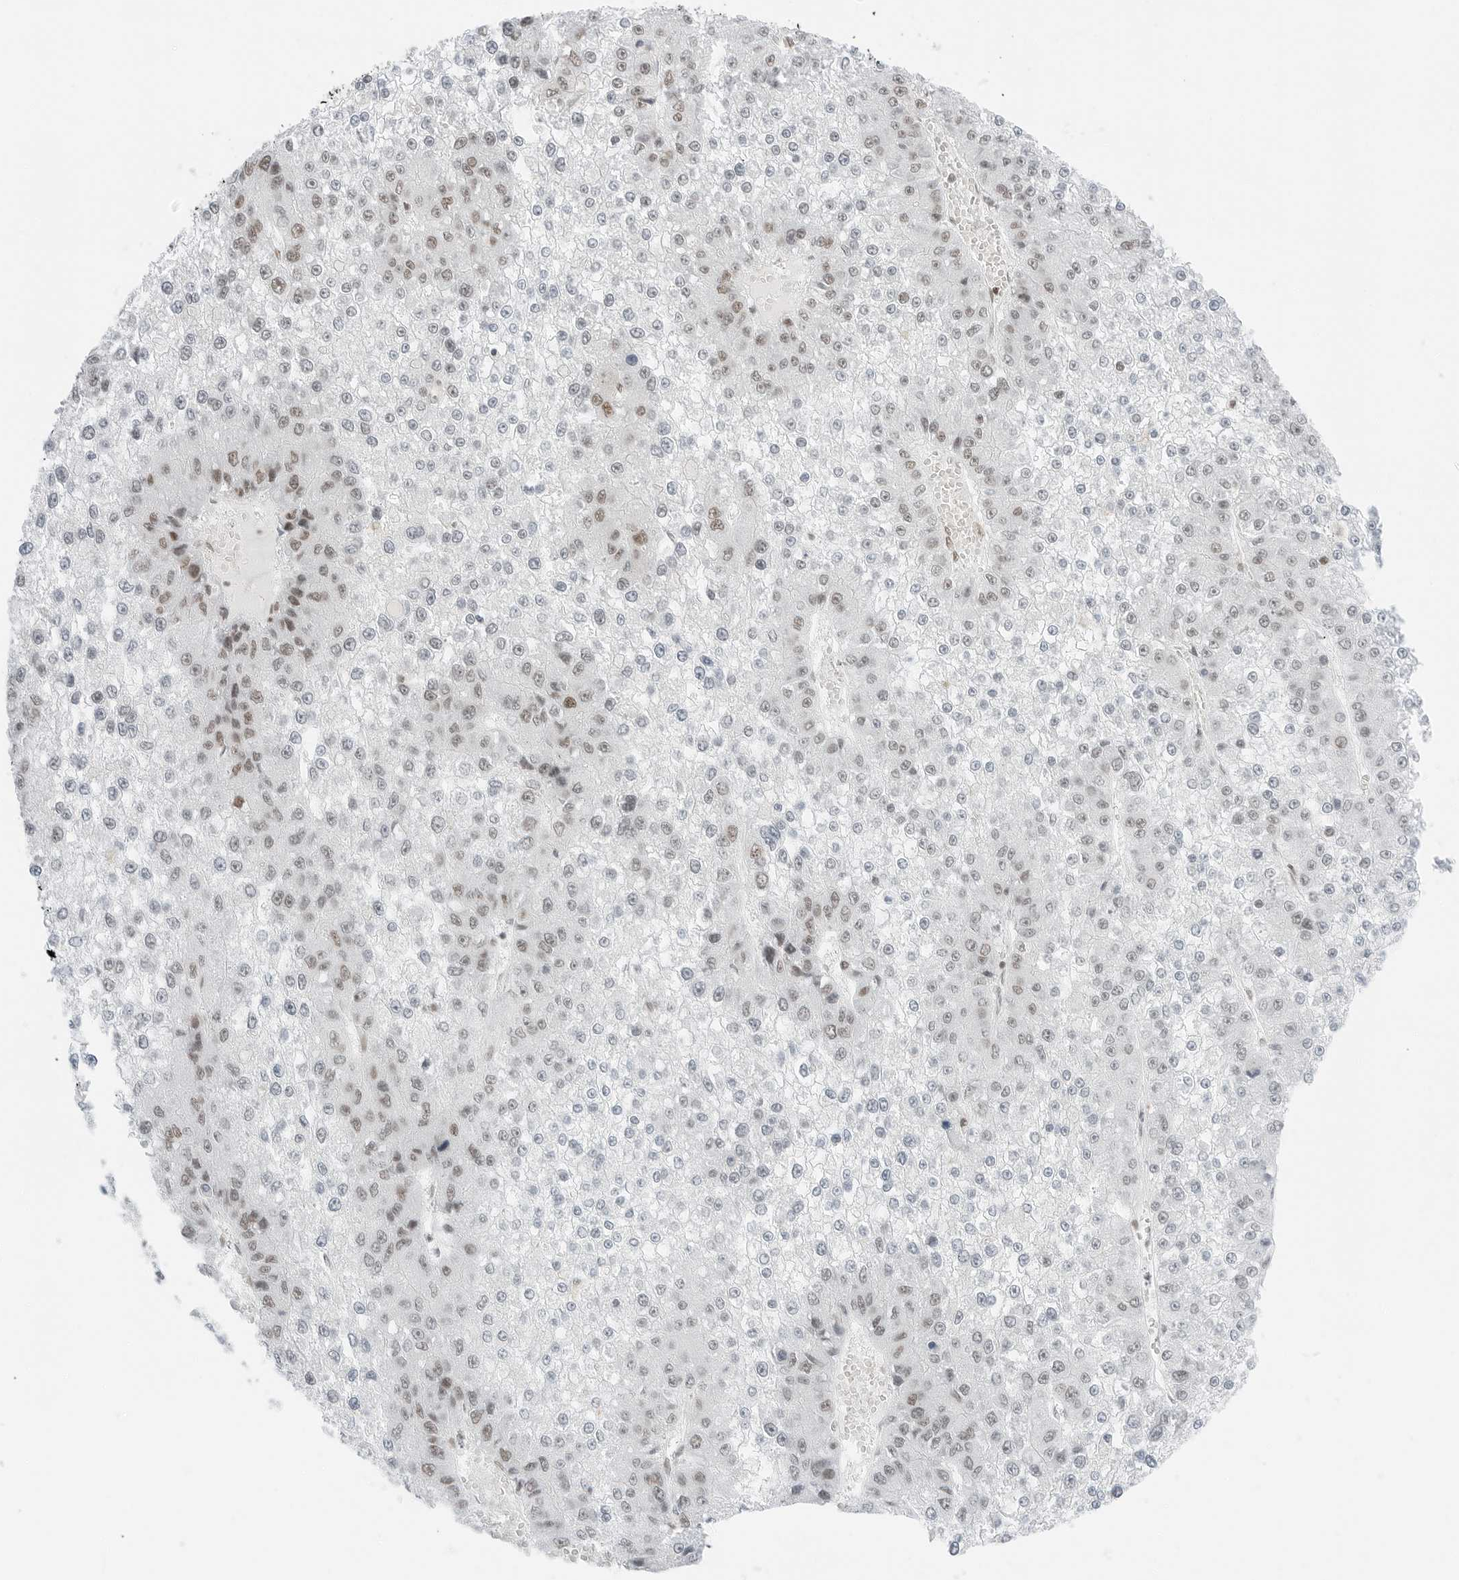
{"staining": {"intensity": "weak", "quantity": "25%-75%", "location": "nuclear"}, "tissue": "liver cancer", "cell_type": "Tumor cells", "image_type": "cancer", "snomed": [{"axis": "morphology", "description": "Carcinoma, Hepatocellular, NOS"}, {"axis": "topography", "description": "Liver"}], "caption": "Human liver hepatocellular carcinoma stained with a brown dye demonstrates weak nuclear positive staining in approximately 25%-75% of tumor cells.", "gene": "CRTC2", "patient": {"sex": "female", "age": 73}}